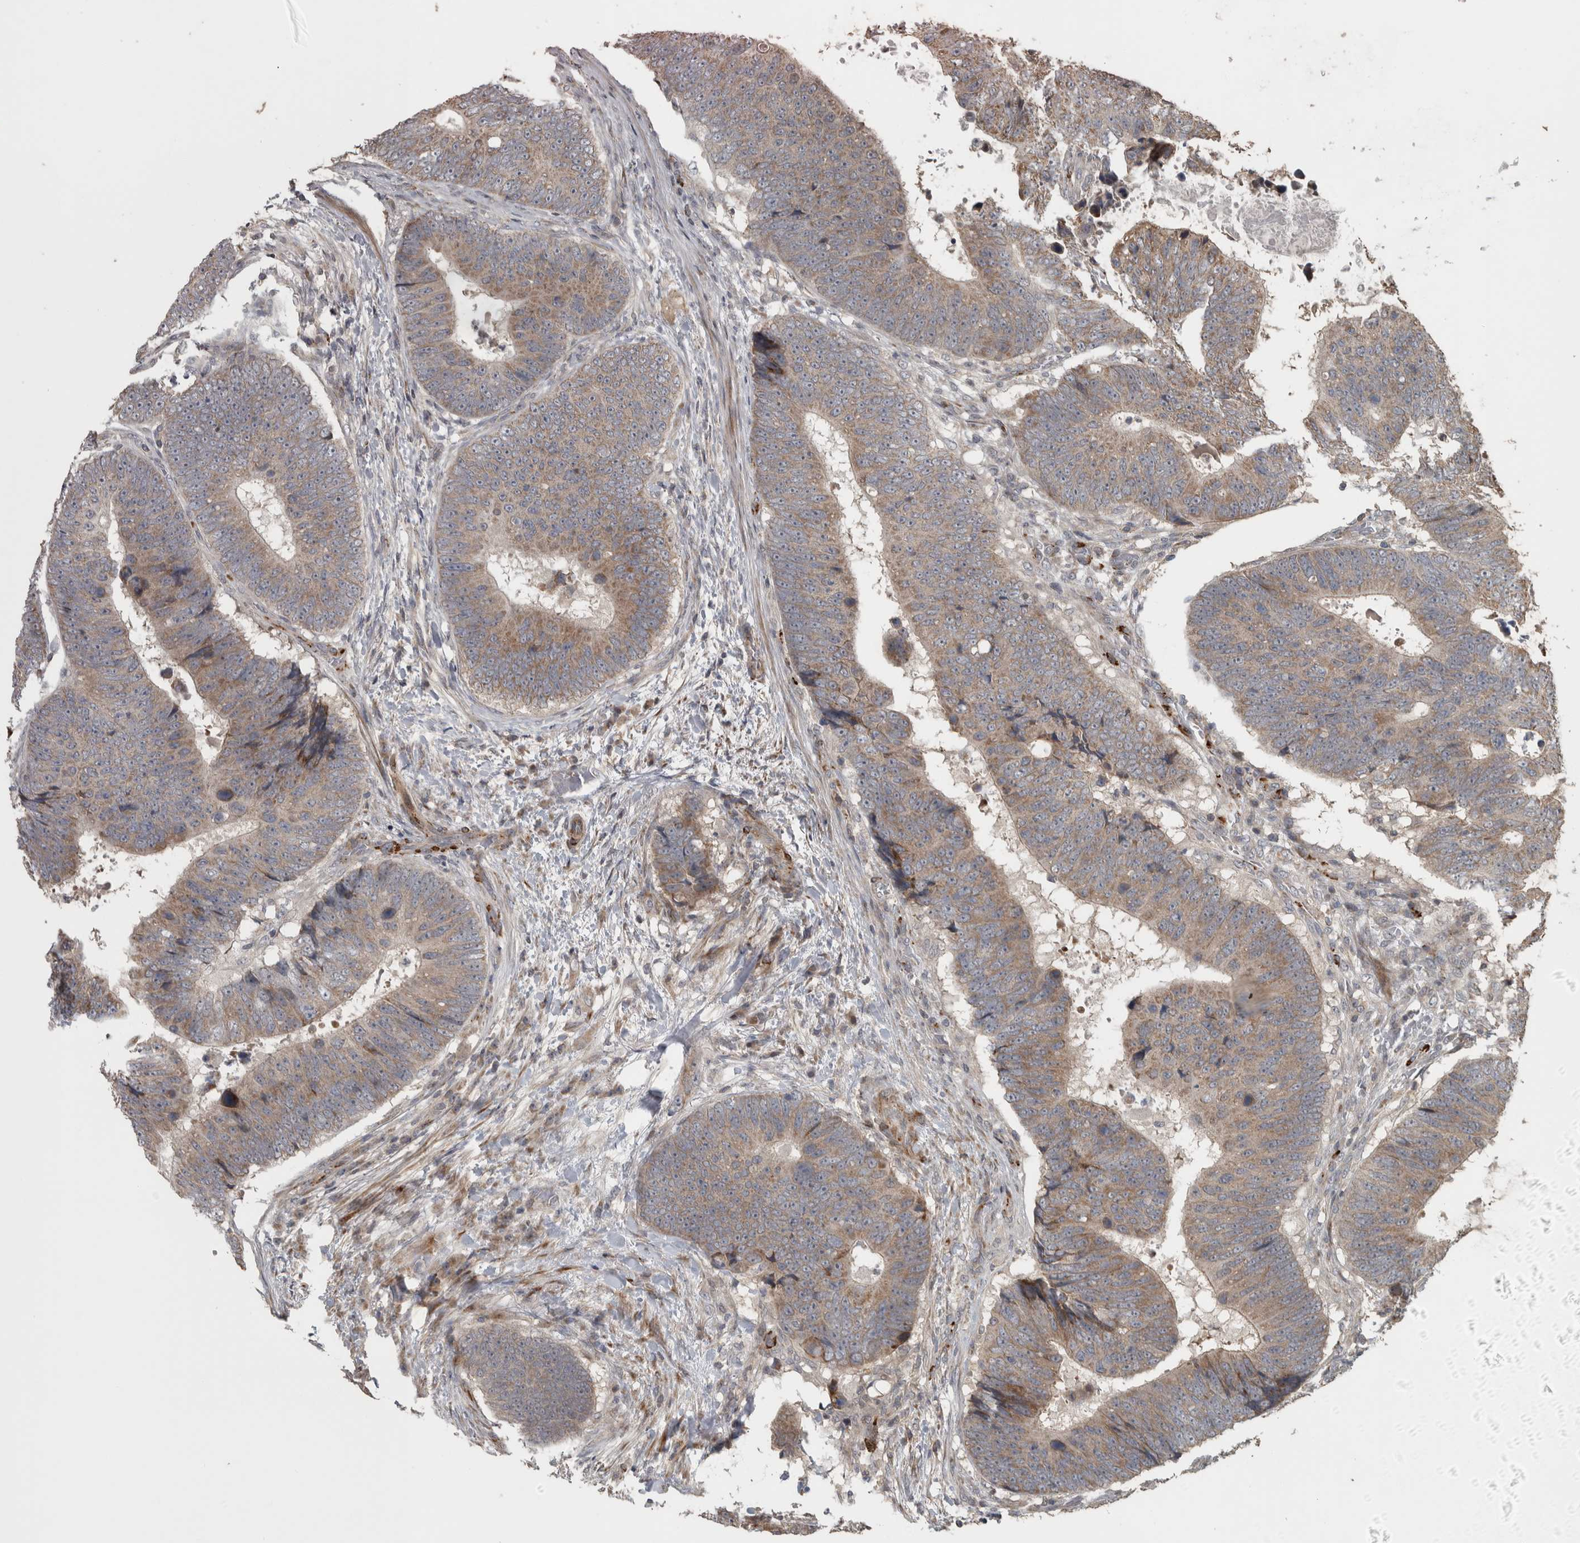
{"staining": {"intensity": "strong", "quantity": "25%-75%", "location": "cytoplasmic/membranous"}, "tissue": "colorectal cancer", "cell_type": "Tumor cells", "image_type": "cancer", "snomed": [{"axis": "morphology", "description": "Adenocarcinoma, NOS"}, {"axis": "topography", "description": "Colon"}], "caption": "Colorectal cancer tissue demonstrates strong cytoplasmic/membranous positivity in about 25%-75% of tumor cells", "gene": "ERAL1", "patient": {"sex": "male", "age": 56}}